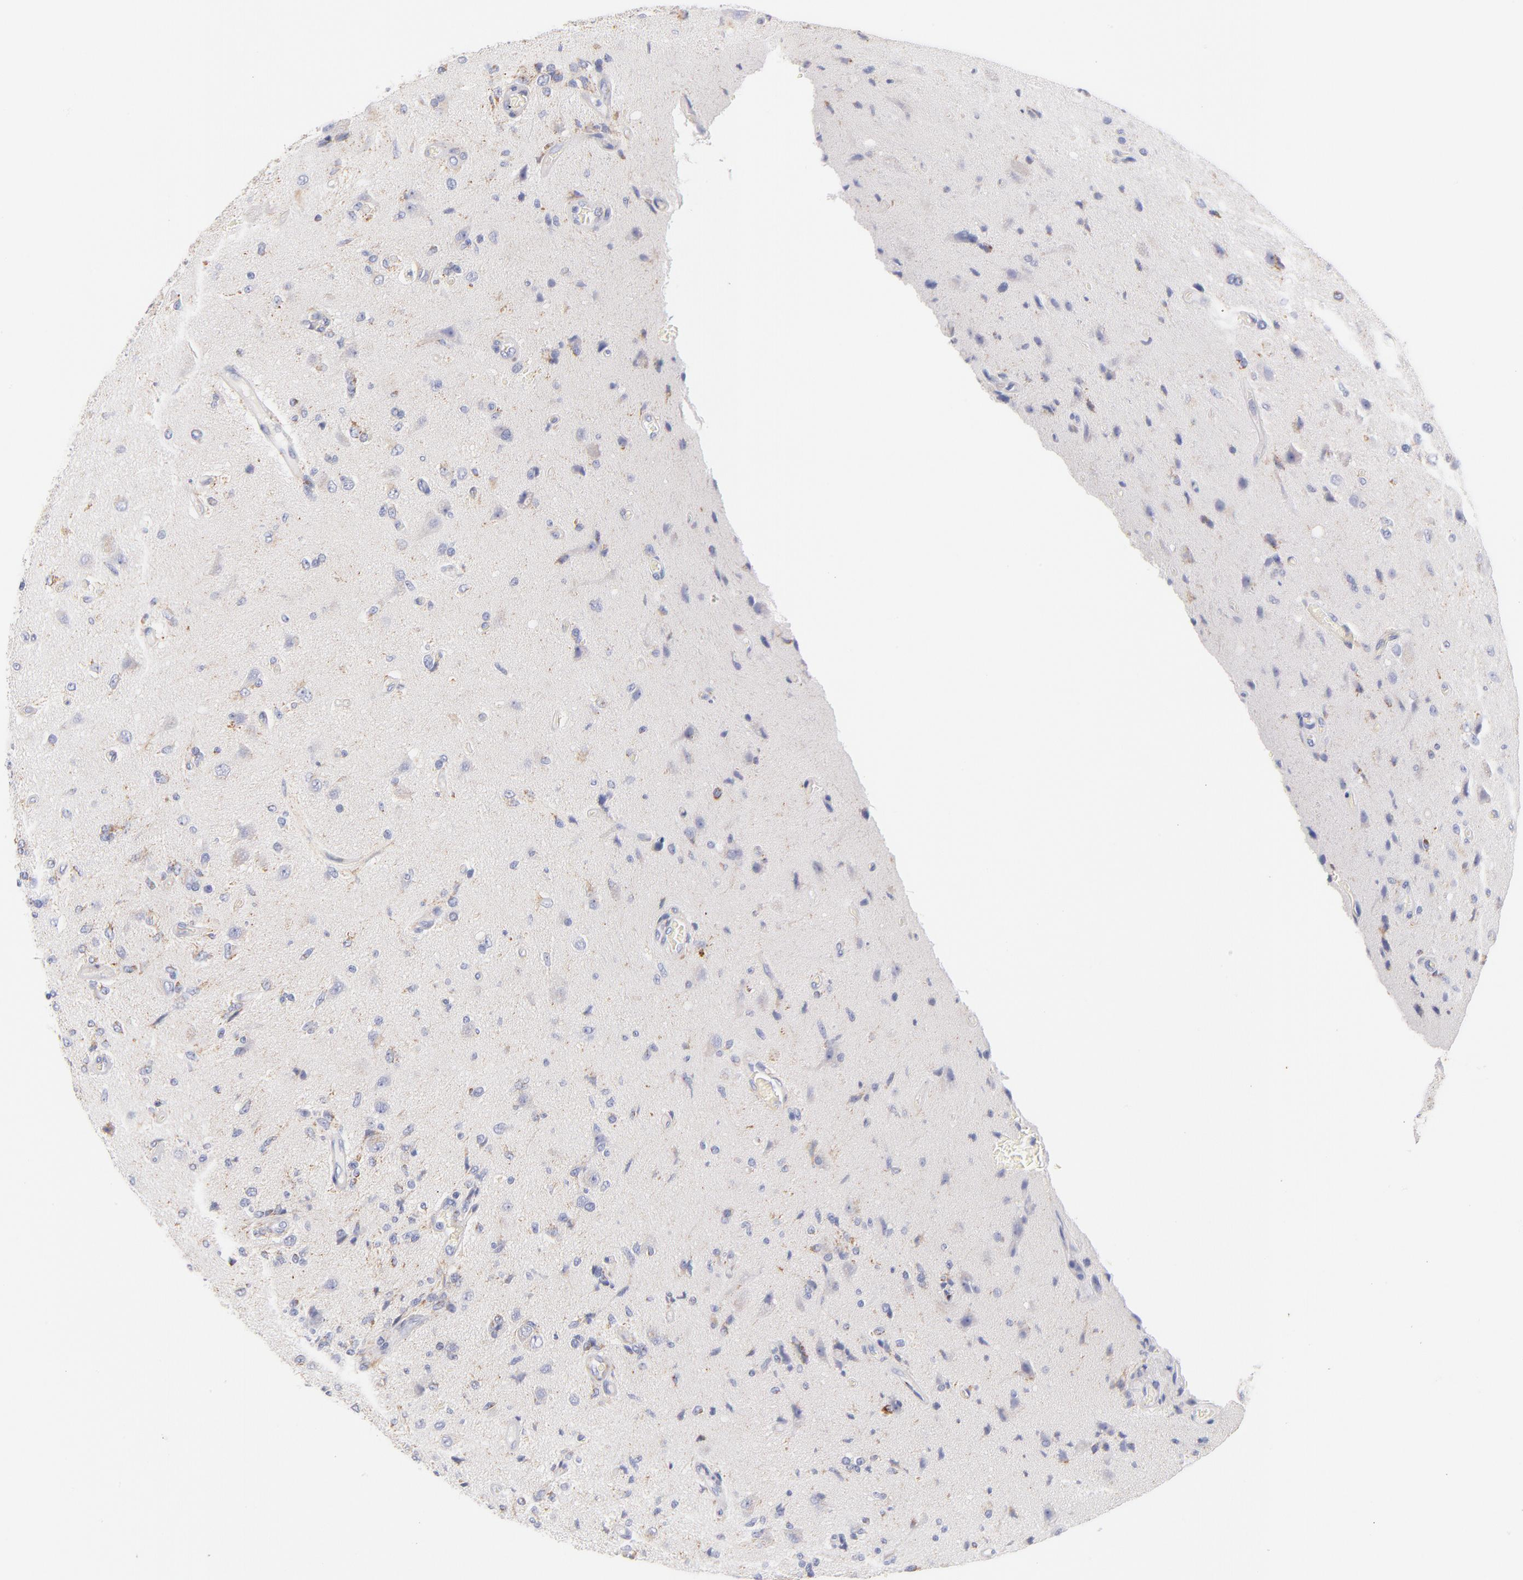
{"staining": {"intensity": "moderate", "quantity": "25%-75%", "location": "cytoplasmic/membranous"}, "tissue": "glioma", "cell_type": "Tumor cells", "image_type": "cancer", "snomed": [{"axis": "morphology", "description": "Normal tissue, NOS"}, {"axis": "morphology", "description": "Glioma, malignant, High grade"}, {"axis": "topography", "description": "Cerebral cortex"}], "caption": "Malignant glioma (high-grade) was stained to show a protein in brown. There is medium levels of moderate cytoplasmic/membranous staining in approximately 25%-75% of tumor cells.", "gene": "AIFM1", "patient": {"sex": "male", "age": 77}}